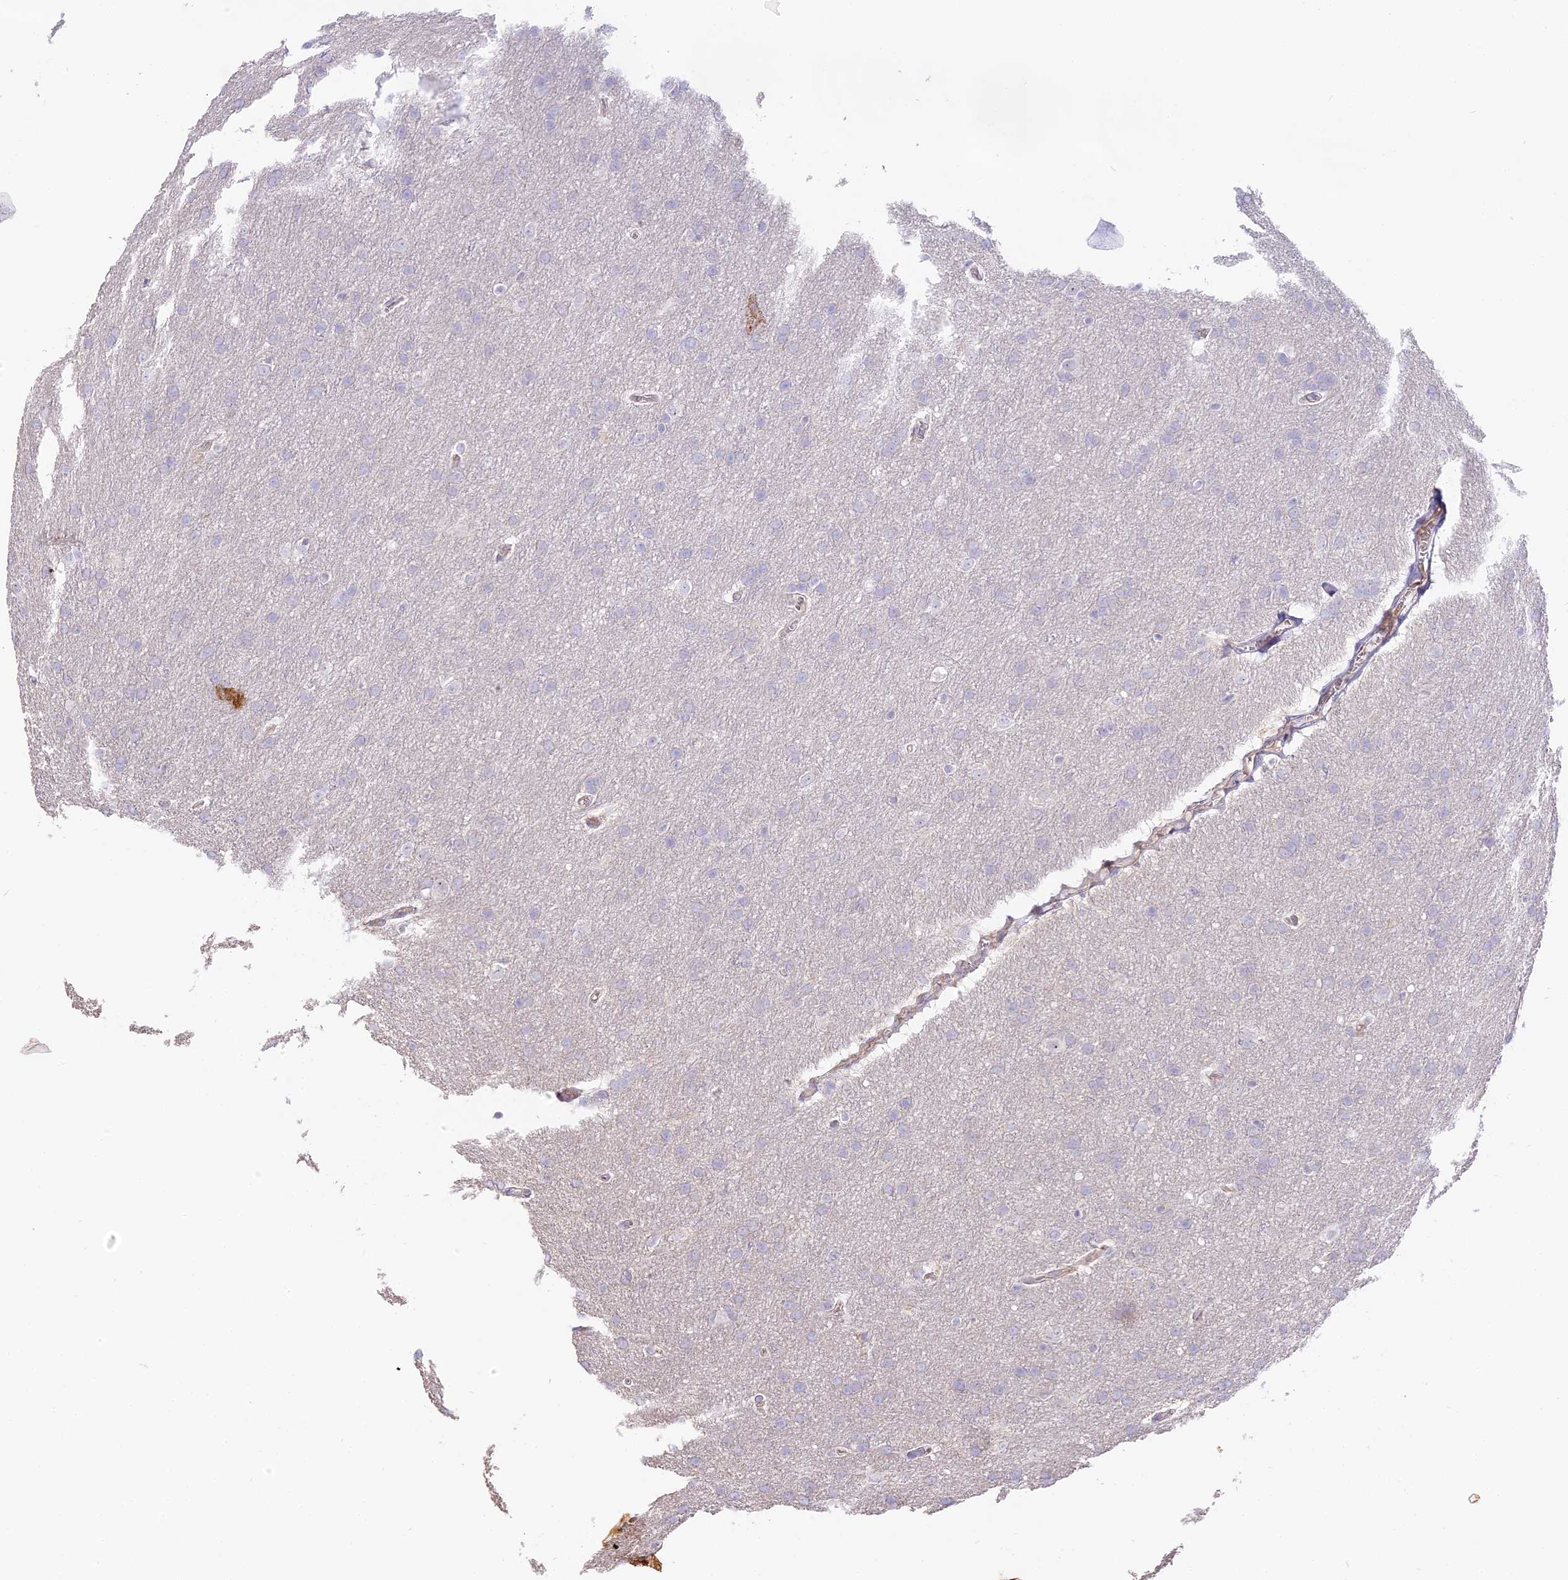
{"staining": {"intensity": "negative", "quantity": "none", "location": "none"}, "tissue": "glioma", "cell_type": "Tumor cells", "image_type": "cancer", "snomed": [{"axis": "morphology", "description": "Glioma, malignant, Low grade"}, {"axis": "topography", "description": "Brain"}], "caption": "DAB immunohistochemical staining of malignant glioma (low-grade) exhibits no significant staining in tumor cells.", "gene": "NOD2", "patient": {"sex": "female", "age": 32}}